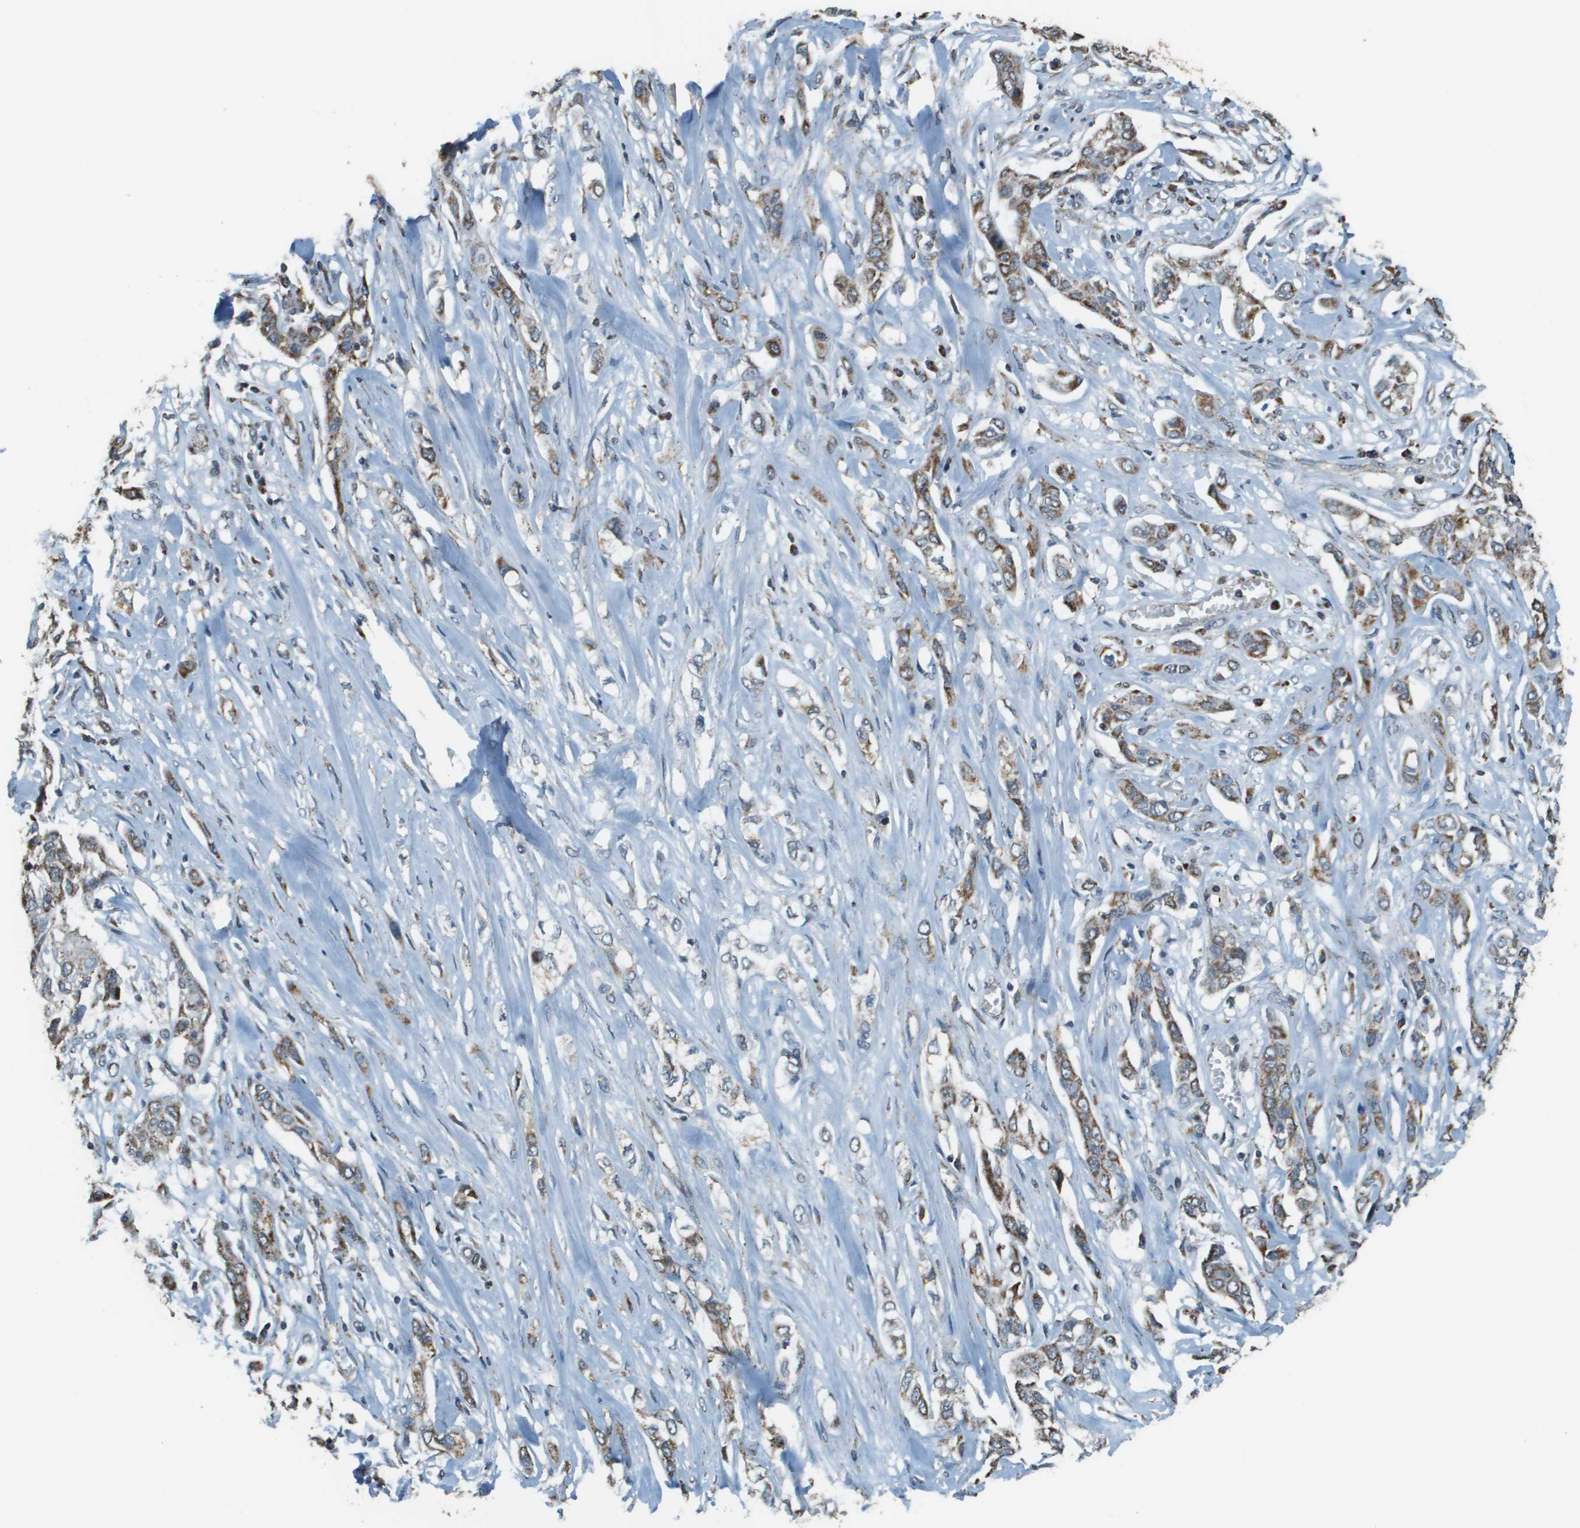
{"staining": {"intensity": "moderate", "quantity": ">75%", "location": "cytoplasmic/membranous"}, "tissue": "lung cancer", "cell_type": "Tumor cells", "image_type": "cancer", "snomed": [{"axis": "morphology", "description": "Squamous cell carcinoma, NOS"}, {"axis": "topography", "description": "Lung"}], "caption": "Lung cancer (squamous cell carcinoma) stained for a protein displays moderate cytoplasmic/membranous positivity in tumor cells. Nuclei are stained in blue.", "gene": "FH", "patient": {"sex": "male", "age": 71}}